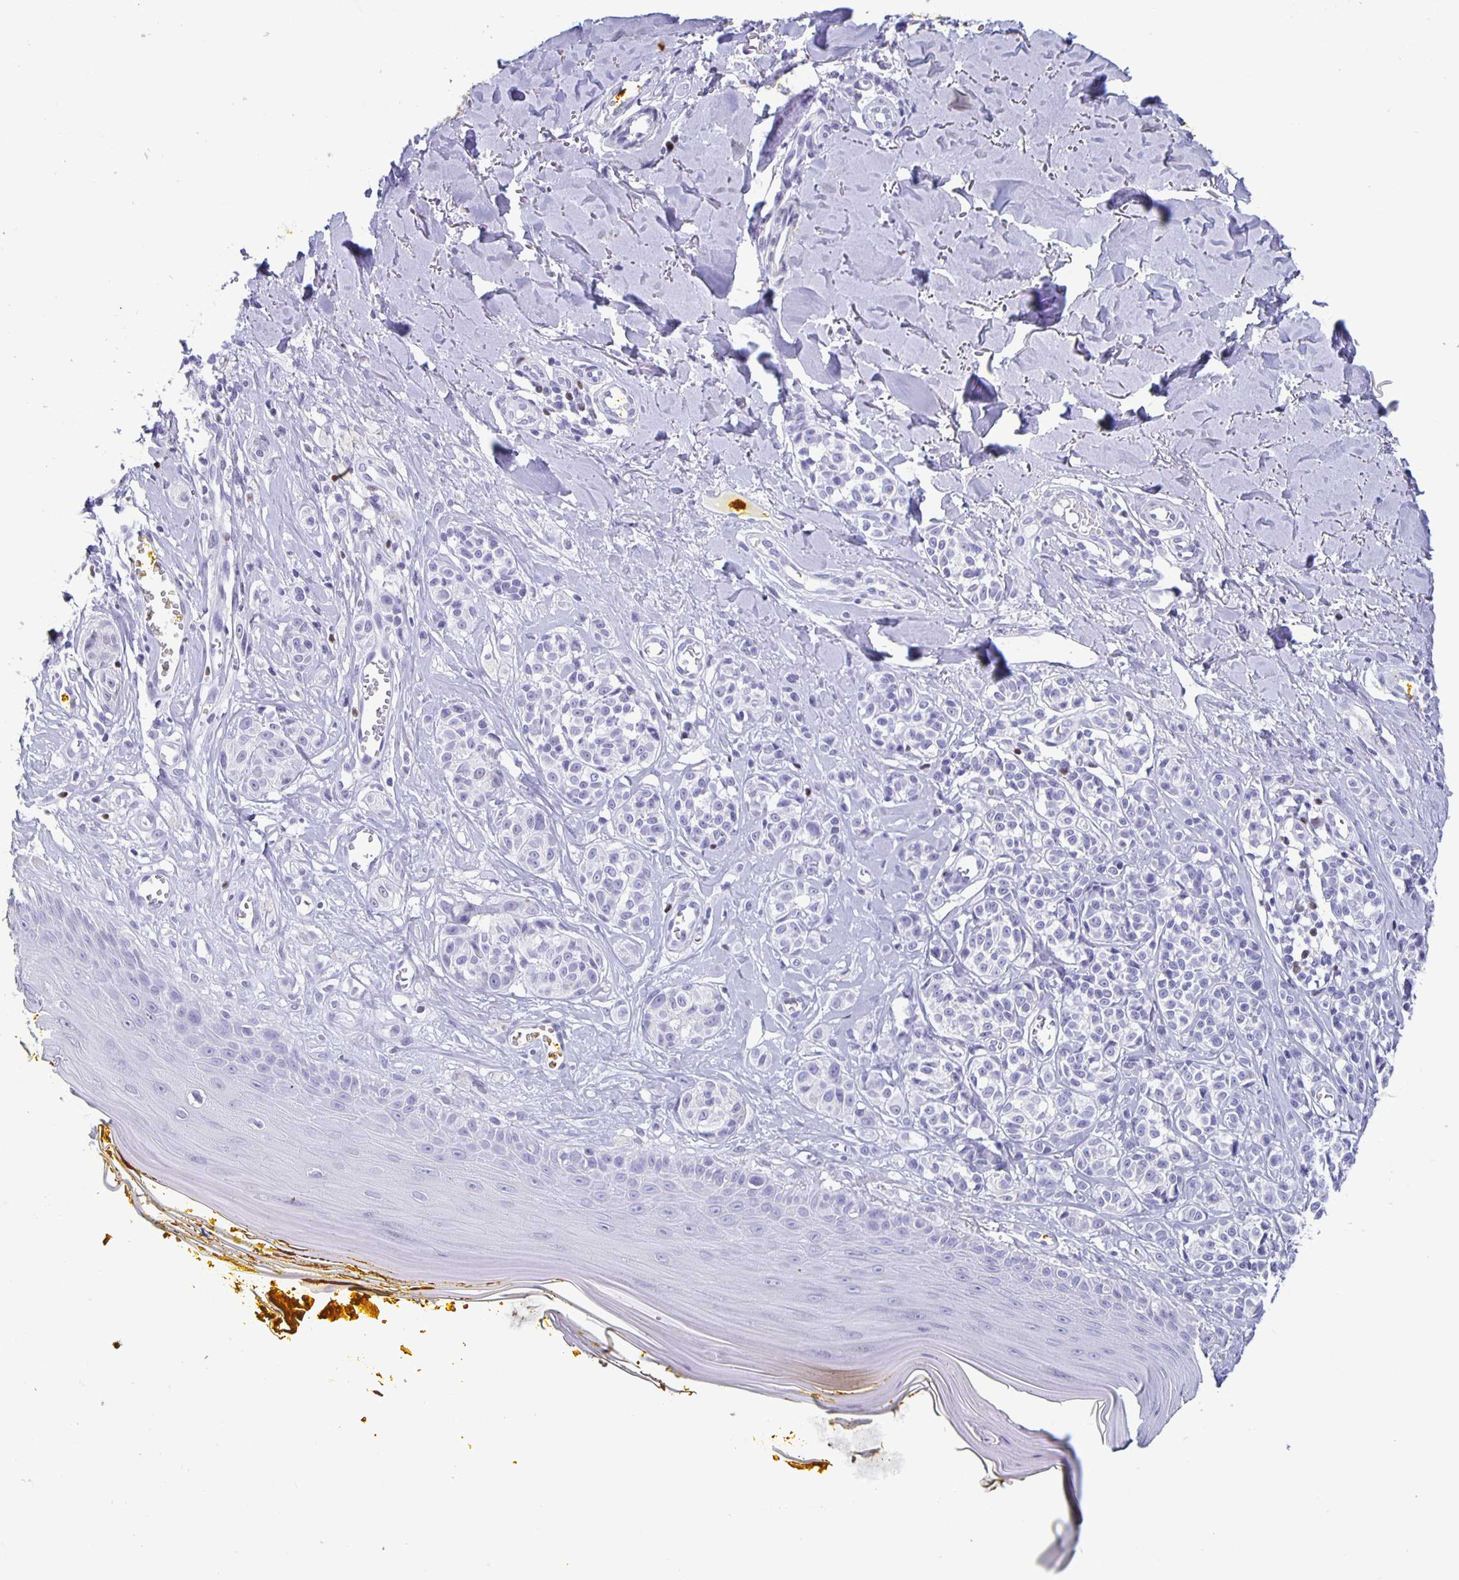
{"staining": {"intensity": "negative", "quantity": "none", "location": "none"}, "tissue": "melanoma", "cell_type": "Tumor cells", "image_type": "cancer", "snomed": [{"axis": "morphology", "description": "Malignant melanoma, NOS"}, {"axis": "topography", "description": "Skin"}], "caption": "An image of melanoma stained for a protein reveals no brown staining in tumor cells.", "gene": "SATB2", "patient": {"sex": "male", "age": 74}}